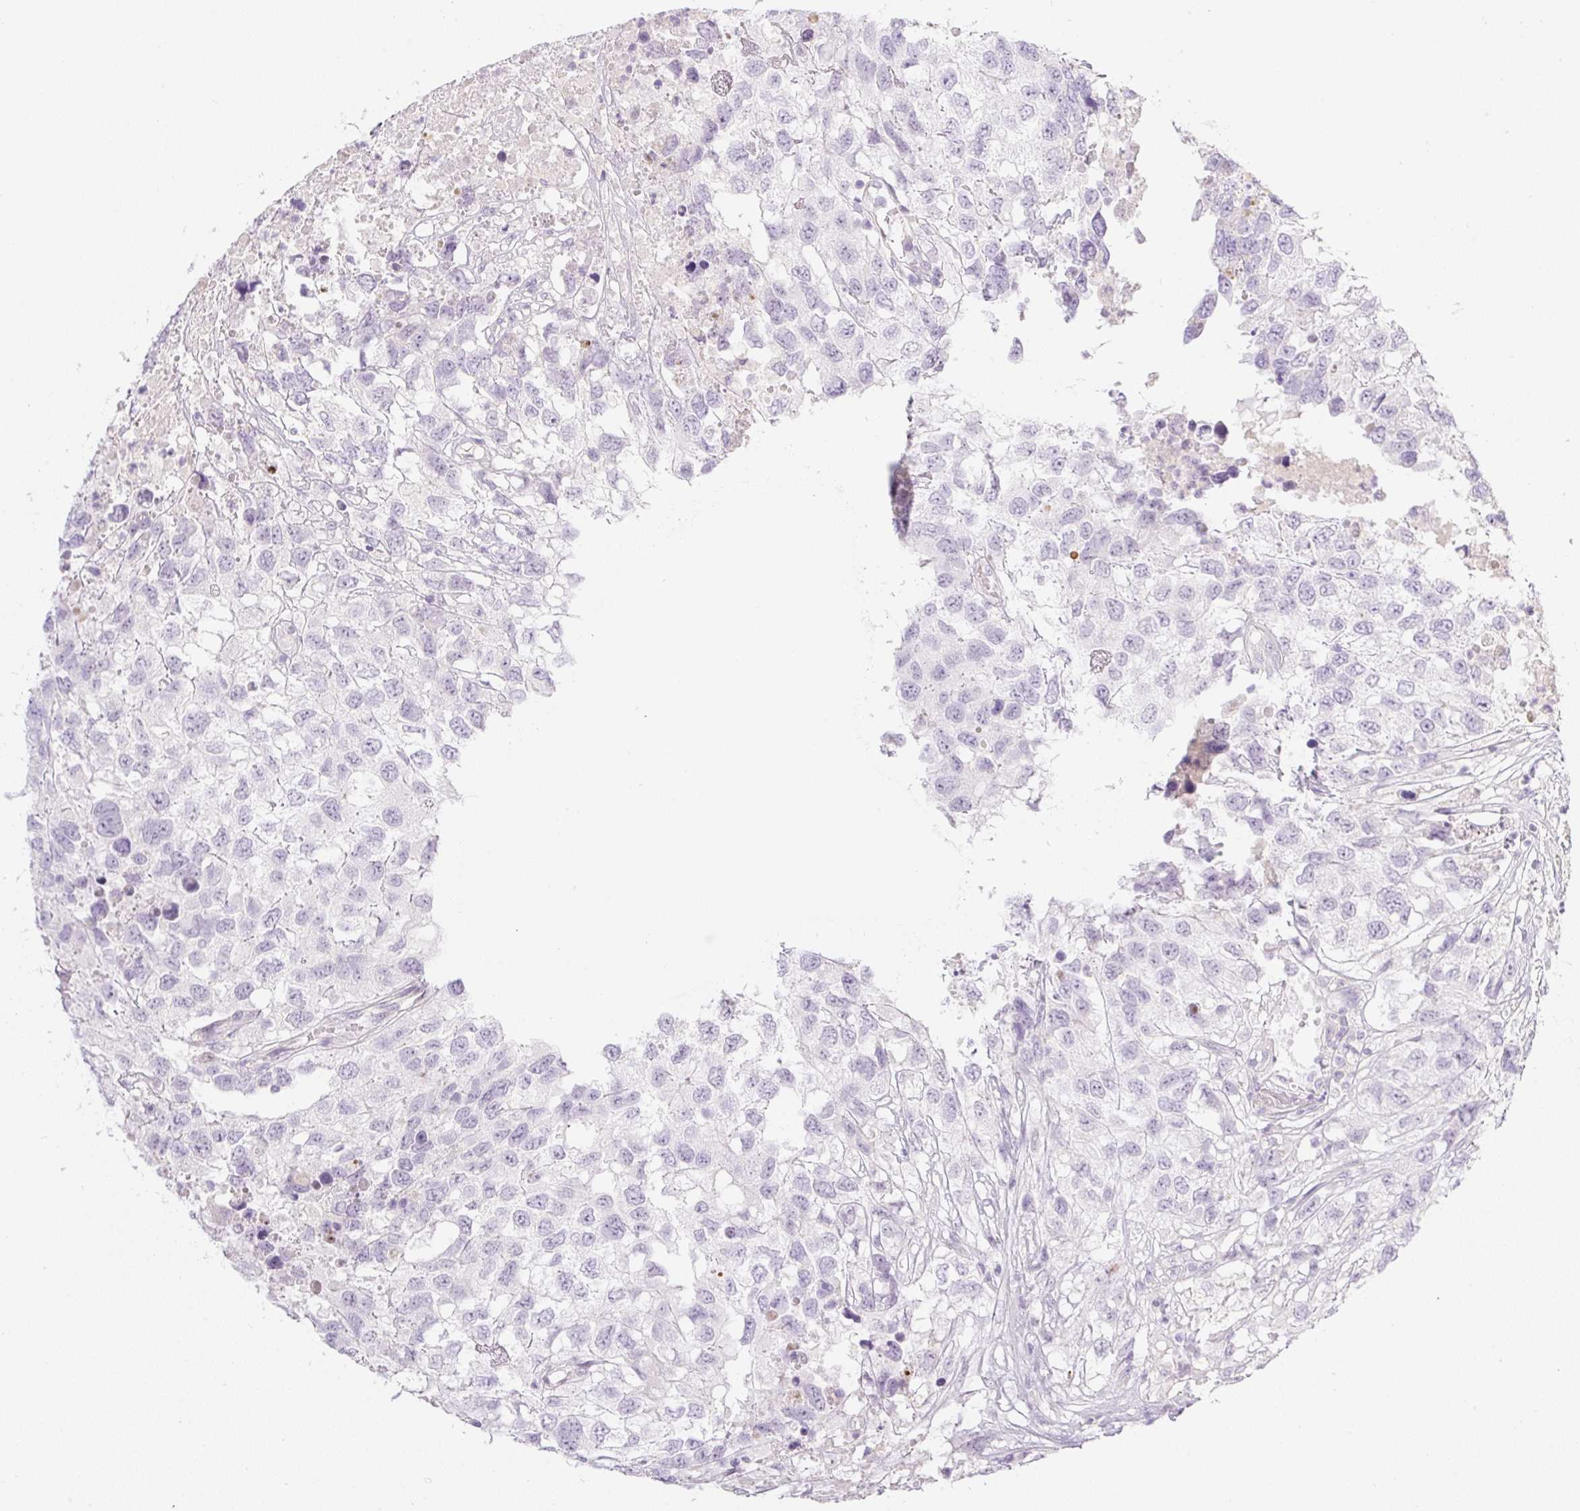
{"staining": {"intensity": "negative", "quantity": "none", "location": "none"}, "tissue": "testis cancer", "cell_type": "Tumor cells", "image_type": "cancer", "snomed": [{"axis": "morphology", "description": "Carcinoma, Embryonal, NOS"}, {"axis": "topography", "description": "Testis"}], "caption": "A high-resolution image shows IHC staining of testis cancer (embryonal carcinoma), which exhibits no significant expression in tumor cells.", "gene": "MIA2", "patient": {"sex": "male", "age": 83}}